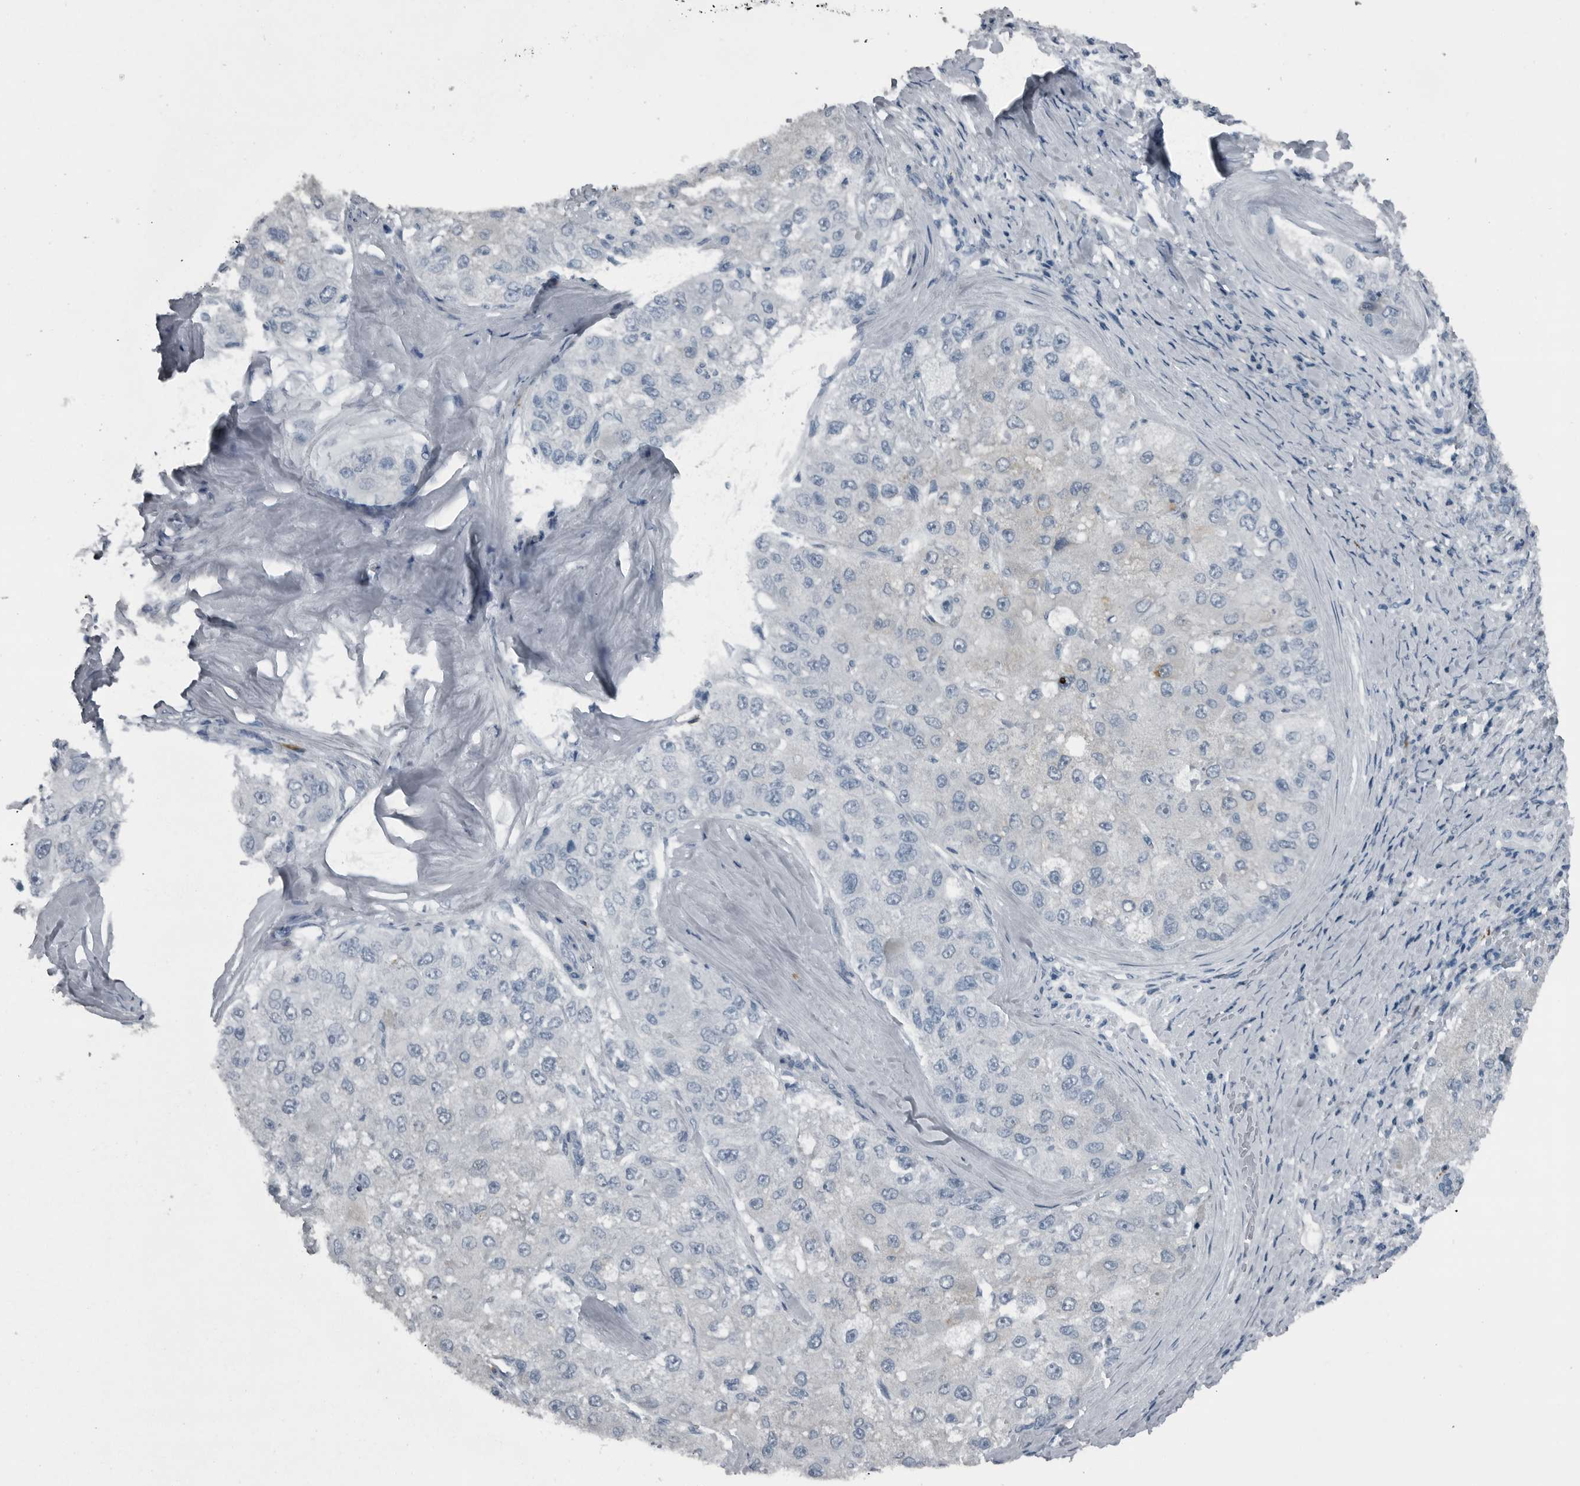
{"staining": {"intensity": "negative", "quantity": "none", "location": "none"}, "tissue": "liver cancer", "cell_type": "Tumor cells", "image_type": "cancer", "snomed": [{"axis": "morphology", "description": "Carcinoma, Hepatocellular, NOS"}, {"axis": "topography", "description": "Liver"}], "caption": "Protein analysis of liver cancer reveals no significant staining in tumor cells. Nuclei are stained in blue.", "gene": "GAK", "patient": {"sex": "male", "age": 80}}